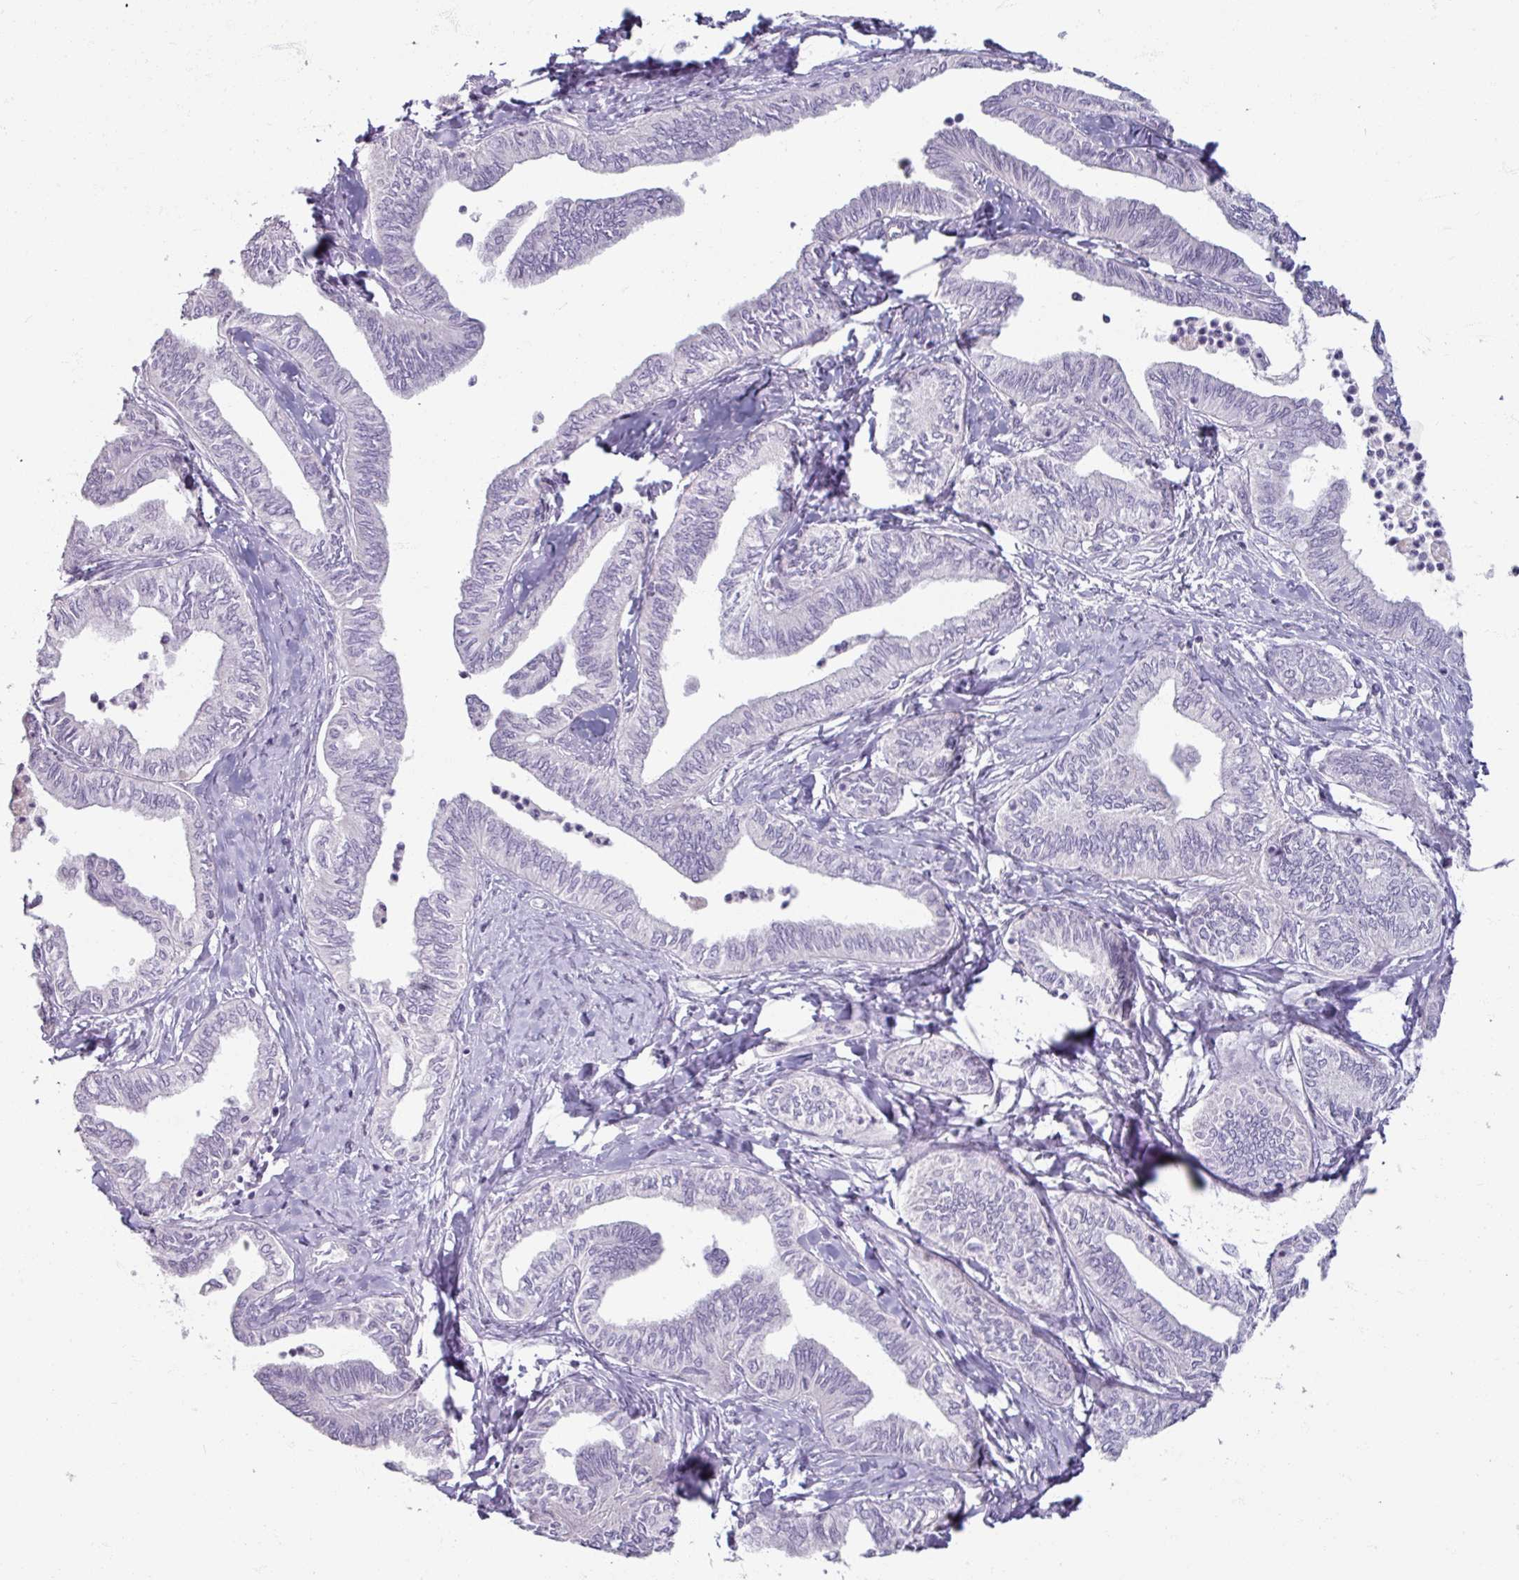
{"staining": {"intensity": "negative", "quantity": "none", "location": "none"}, "tissue": "ovarian cancer", "cell_type": "Tumor cells", "image_type": "cancer", "snomed": [{"axis": "morphology", "description": "Carcinoma, endometroid"}, {"axis": "topography", "description": "Ovary"}], "caption": "Immunohistochemistry (IHC) image of neoplastic tissue: ovarian cancer stained with DAB (3,3'-diaminobenzidine) displays no significant protein positivity in tumor cells.", "gene": "TG", "patient": {"sex": "female", "age": 70}}